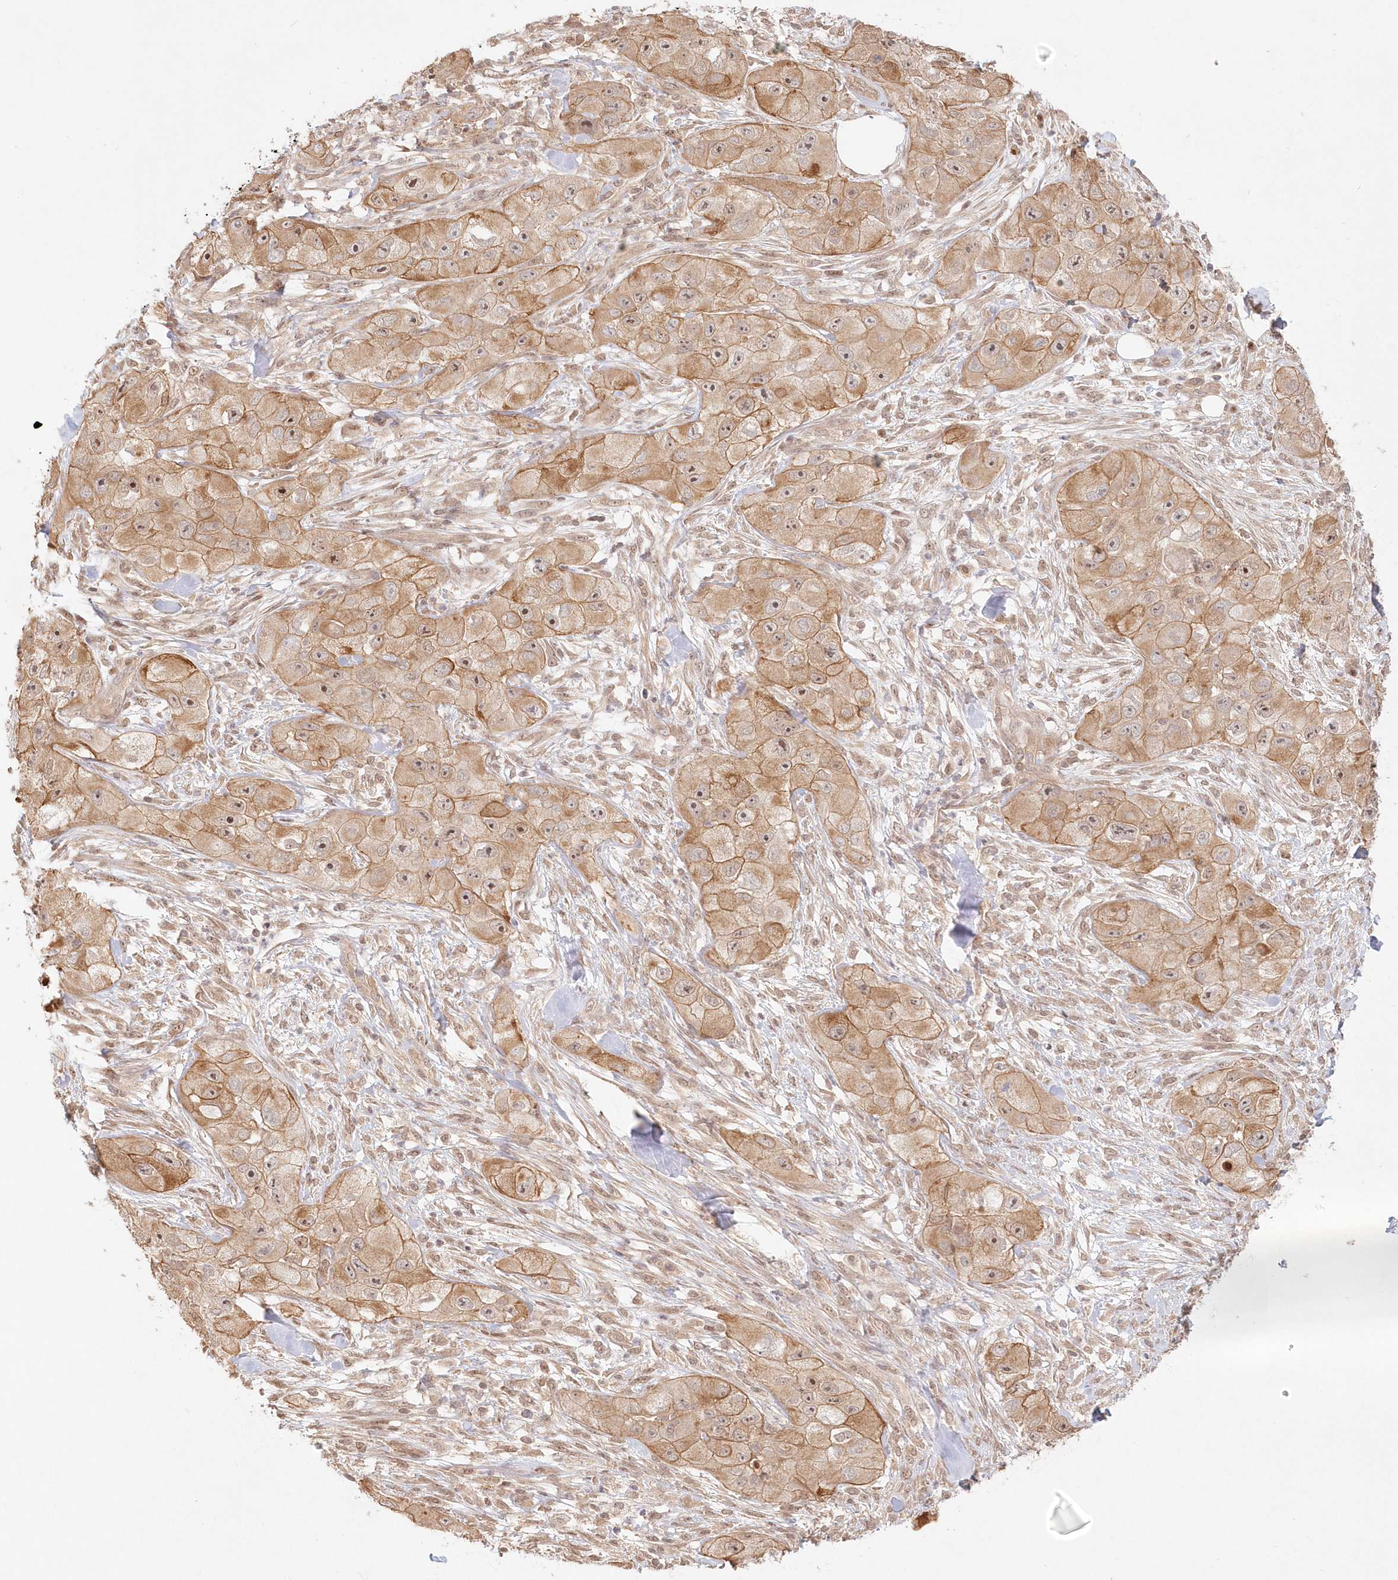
{"staining": {"intensity": "moderate", "quantity": ">75%", "location": "cytoplasmic/membranous"}, "tissue": "skin cancer", "cell_type": "Tumor cells", "image_type": "cancer", "snomed": [{"axis": "morphology", "description": "Squamous cell carcinoma, NOS"}, {"axis": "topography", "description": "Skin"}, {"axis": "topography", "description": "Subcutis"}], "caption": "A micrograph of squamous cell carcinoma (skin) stained for a protein shows moderate cytoplasmic/membranous brown staining in tumor cells. (Brightfield microscopy of DAB IHC at high magnification).", "gene": "KIAA0232", "patient": {"sex": "male", "age": 73}}